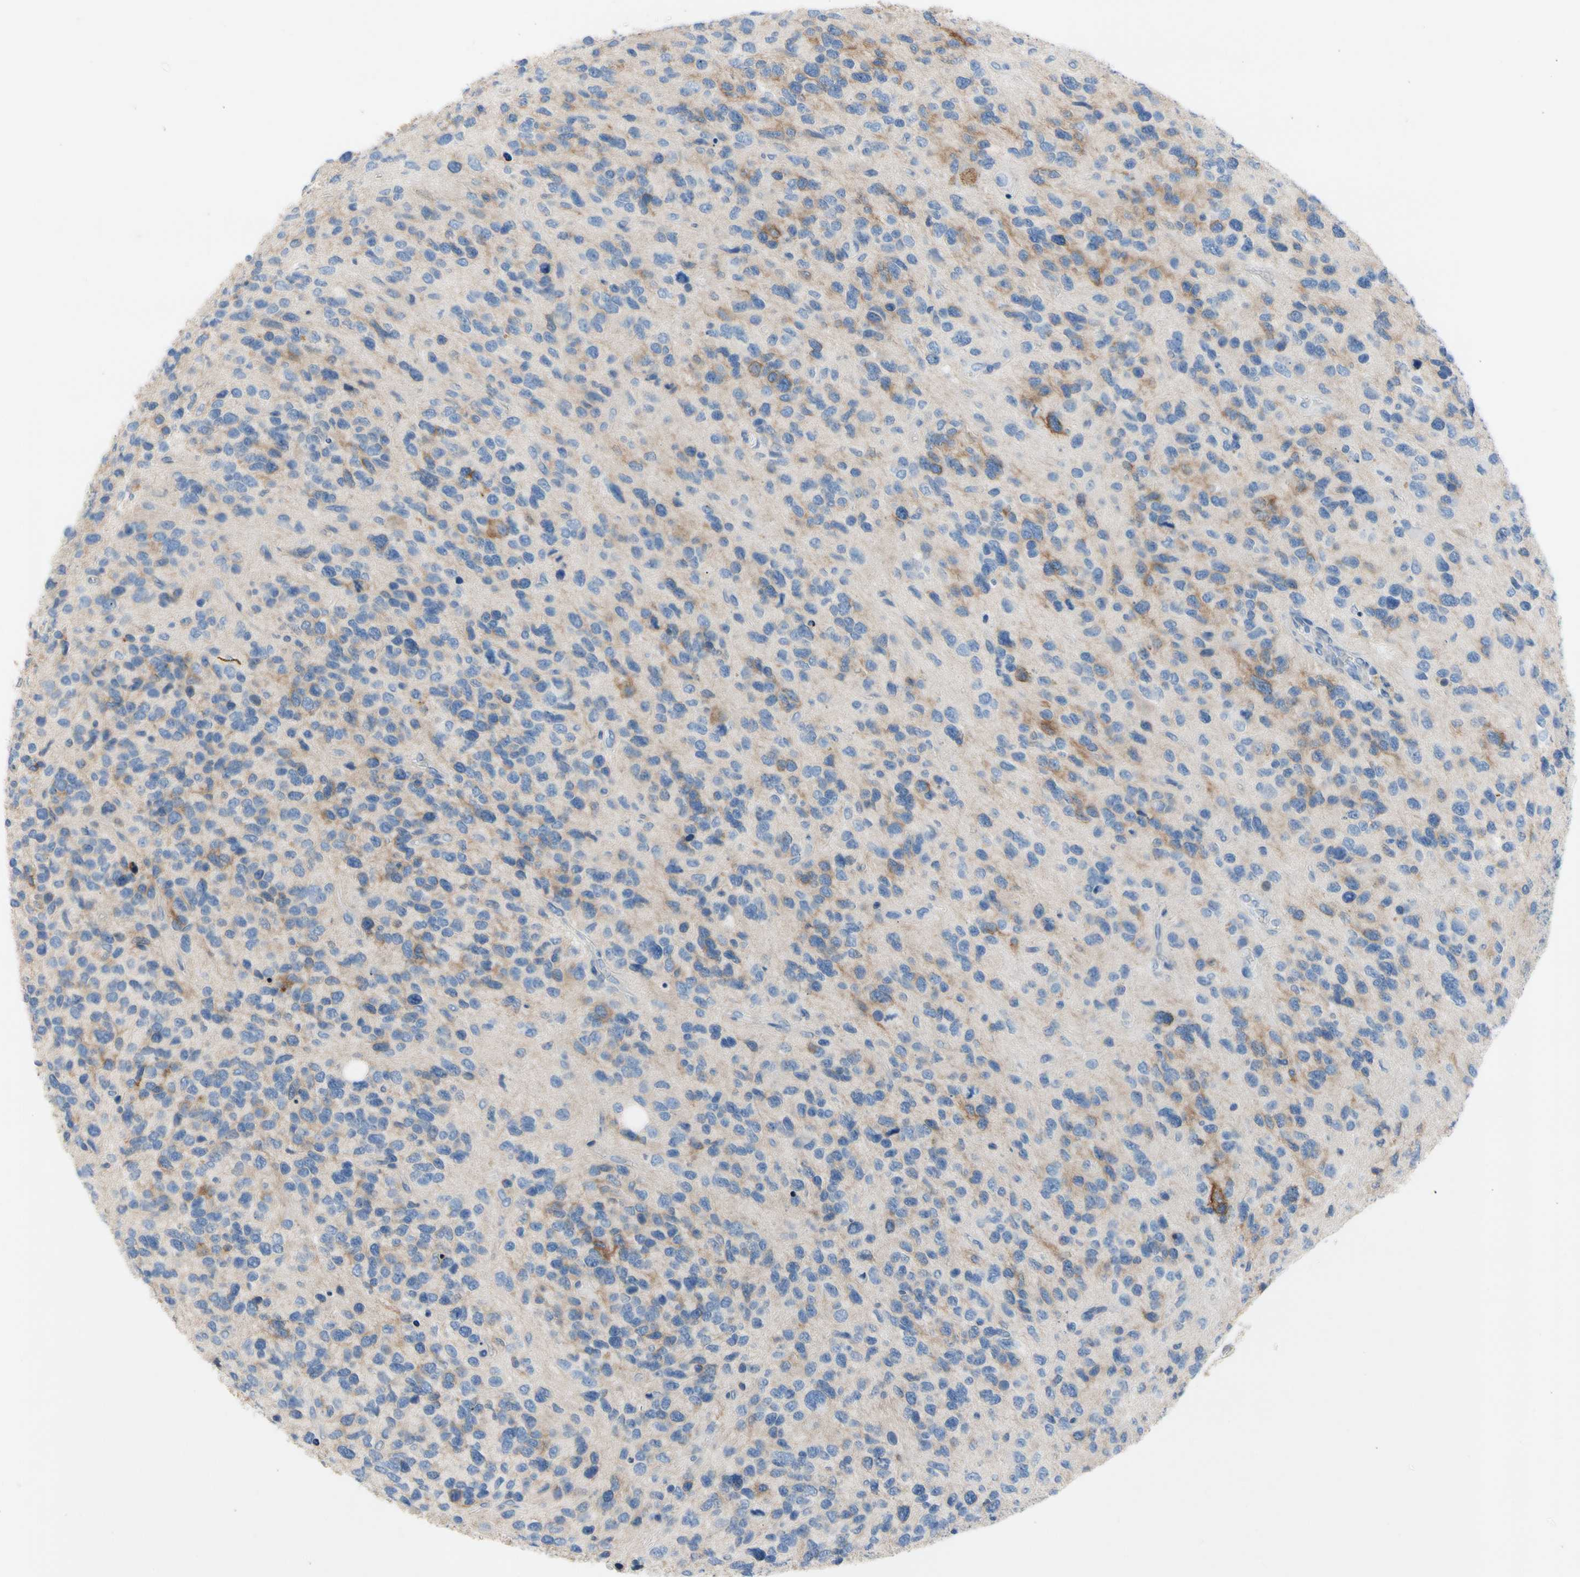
{"staining": {"intensity": "moderate", "quantity": "<25%", "location": "cytoplasmic/membranous"}, "tissue": "glioma", "cell_type": "Tumor cells", "image_type": "cancer", "snomed": [{"axis": "morphology", "description": "Glioma, malignant, High grade"}, {"axis": "topography", "description": "Brain"}], "caption": "The micrograph reveals immunohistochemical staining of glioma. There is moderate cytoplasmic/membranous expression is appreciated in approximately <25% of tumor cells.", "gene": "CA14", "patient": {"sex": "female", "age": 58}}